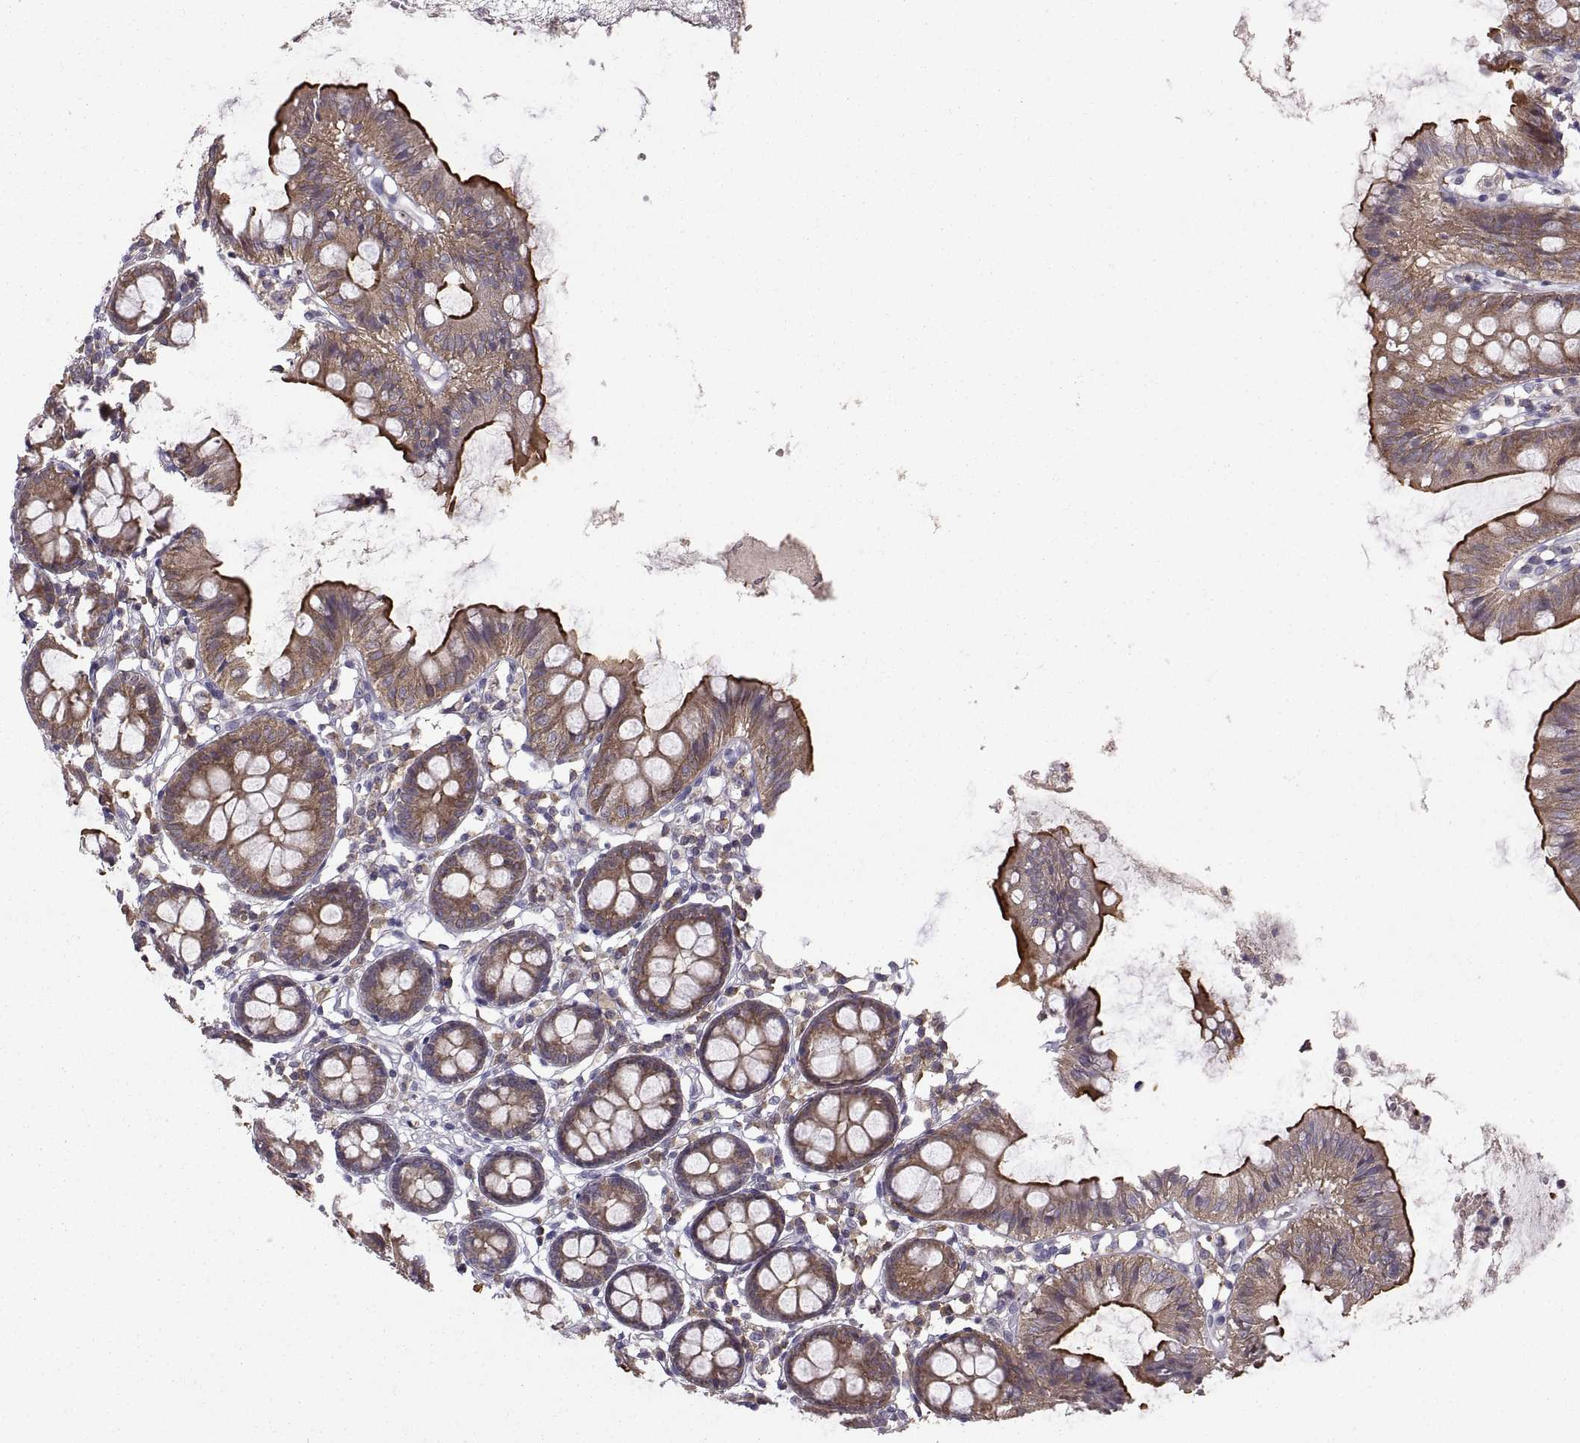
{"staining": {"intensity": "negative", "quantity": "none", "location": "none"}, "tissue": "colon", "cell_type": "Endothelial cells", "image_type": "normal", "snomed": [{"axis": "morphology", "description": "Normal tissue, NOS"}, {"axis": "topography", "description": "Colon"}], "caption": "The image exhibits no significant staining in endothelial cells of colon. (DAB (3,3'-diaminobenzidine) immunohistochemistry, high magnification).", "gene": "EZR", "patient": {"sex": "female", "age": 84}}